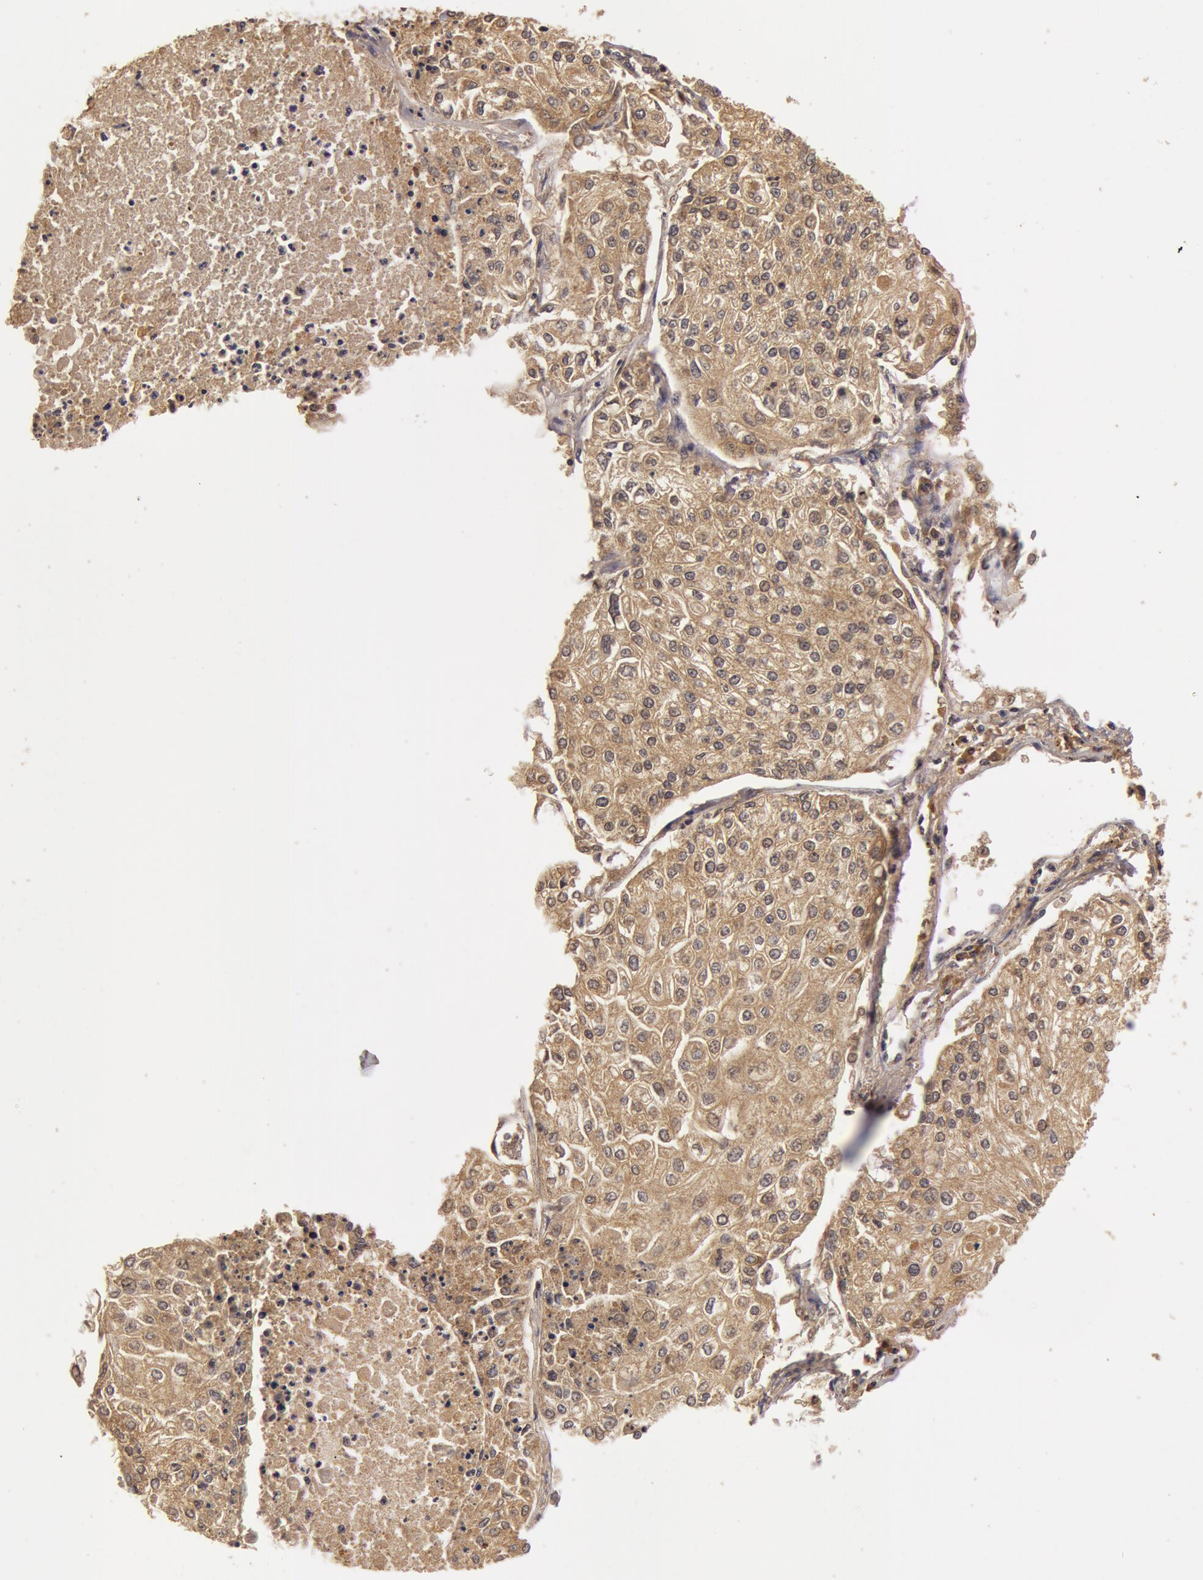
{"staining": {"intensity": "moderate", "quantity": ">75%", "location": "cytoplasmic/membranous"}, "tissue": "lung cancer", "cell_type": "Tumor cells", "image_type": "cancer", "snomed": [{"axis": "morphology", "description": "Squamous cell carcinoma, NOS"}, {"axis": "topography", "description": "Lung"}], "caption": "Protein analysis of lung cancer tissue displays moderate cytoplasmic/membranous positivity in about >75% of tumor cells. (Brightfield microscopy of DAB IHC at high magnification).", "gene": "BCHE", "patient": {"sex": "male", "age": 75}}